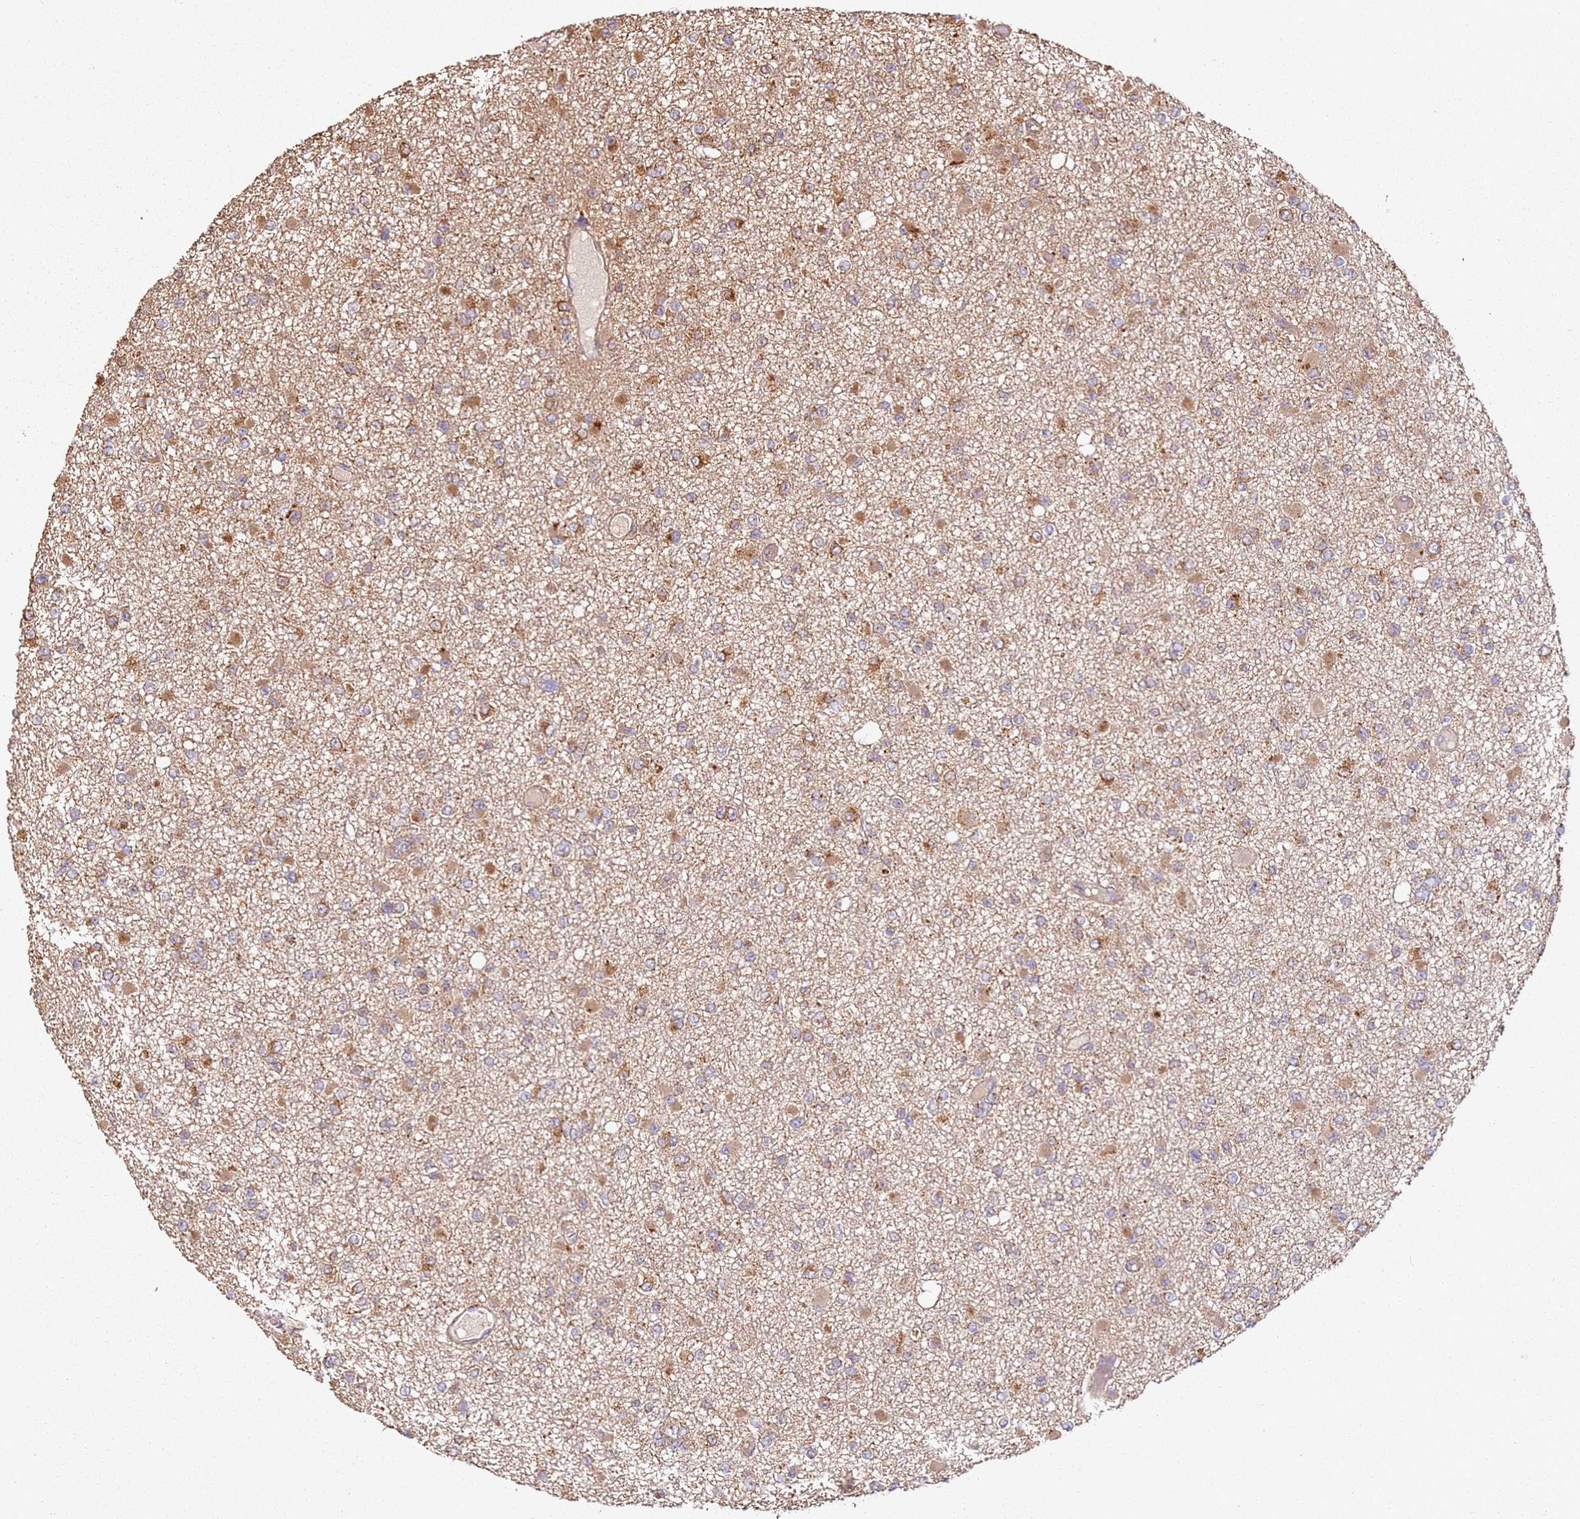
{"staining": {"intensity": "moderate", "quantity": ">75%", "location": "cytoplasmic/membranous"}, "tissue": "glioma", "cell_type": "Tumor cells", "image_type": "cancer", "snomed": [{"axis": "morphology", "description": "Glioma, malignant, Low grade"}, {"axis": "topography", "description": "Brain"}], "caption": "Malignant glioma (low-grade) stained with a brown dye displays moderate cytoplasmic/membranous positive positivity in about >75% of tumor cells.", "gene": "SCGB2B2", "patient": {"sex": "female", "age": 22}}